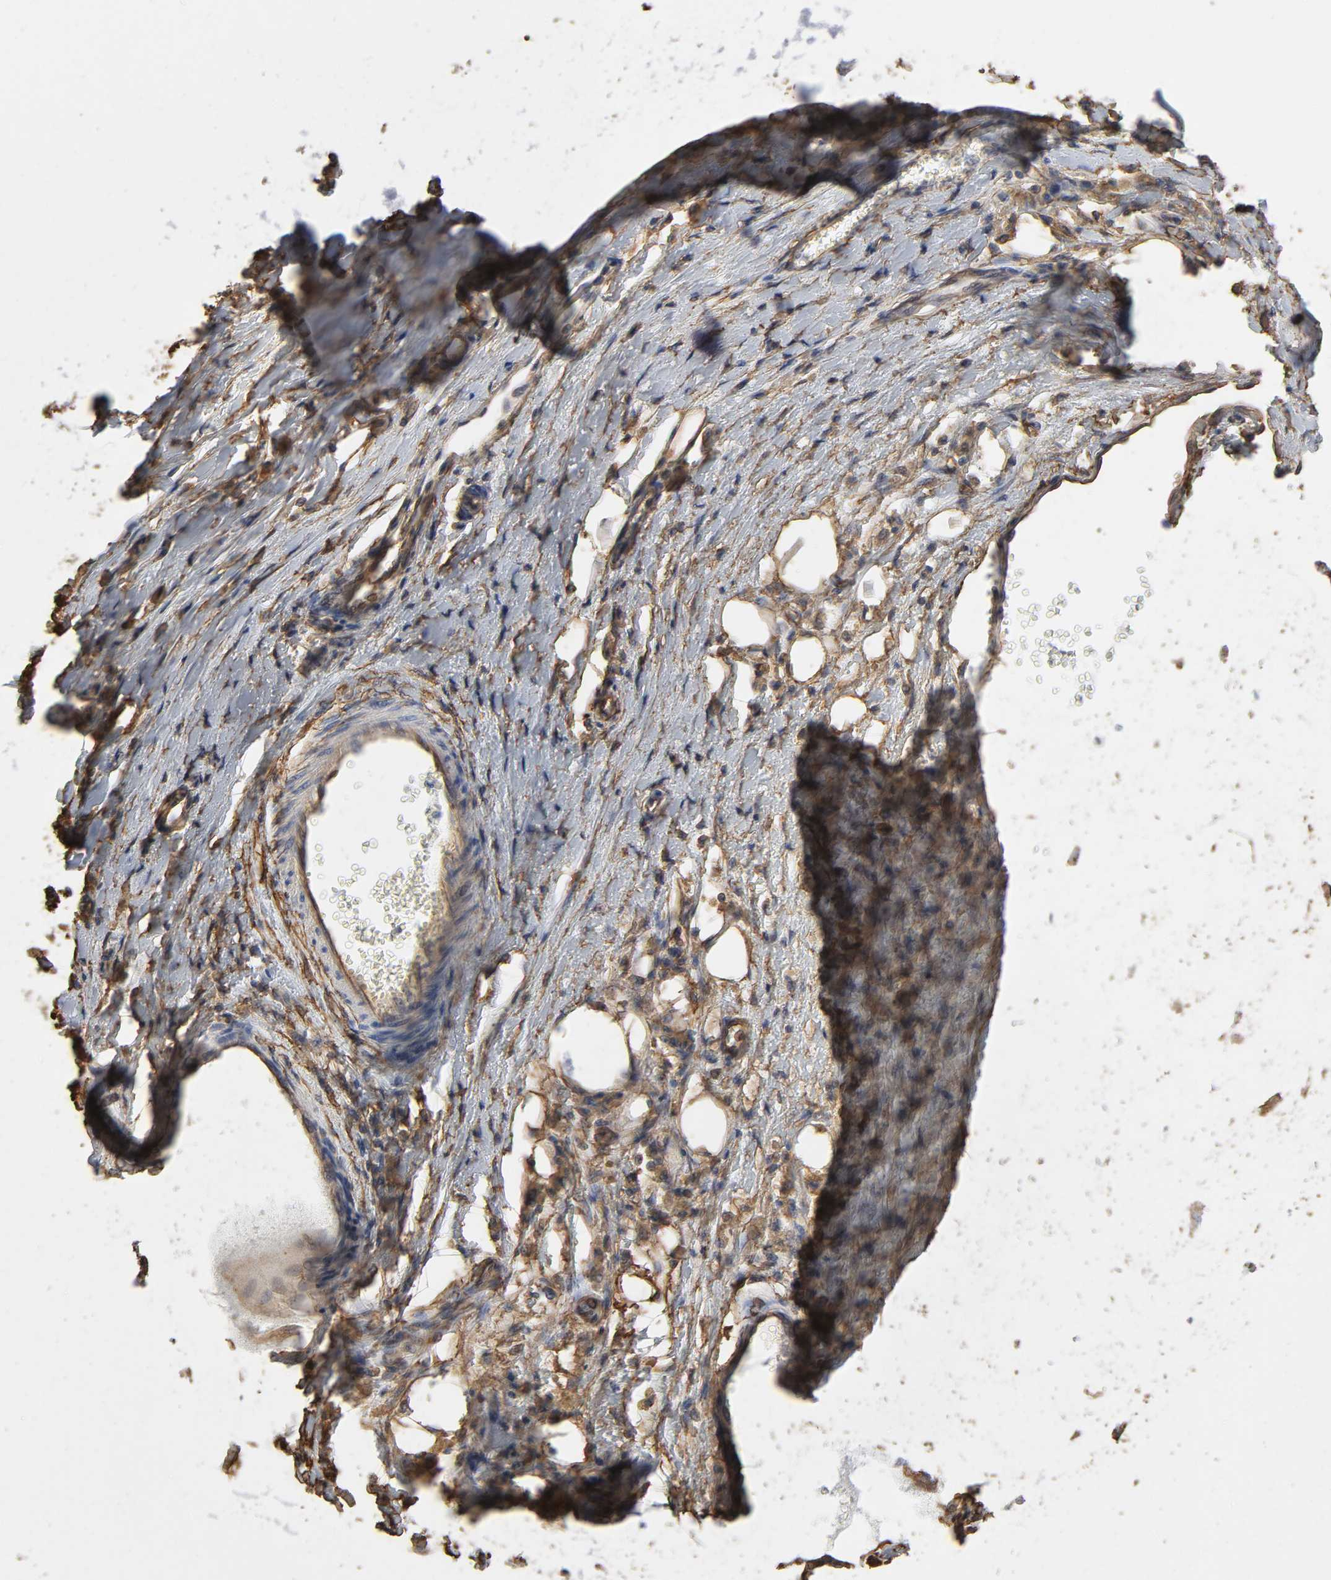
{"staining": {"intensity": "moderate", "quantity": ">75%", "location": "cytoplasmic/membranous"}, "tissue": "melanoma", "cell_type": "Tumor cells", "image_type": "cancer", "snomed": [{"axis": "morphology", "description": "Malignant melanoma, Metastatic site"}, {"axis": "topography", "description": "Lymph node"}], "caption": "Moderate cytoplasmic/membranous protein positivity is seen in approximately >75% of tumor cells in malignant melanoma (metastatic site).", "gene": "ANXA2", "patient": {"sex": "male", "age": 59}}